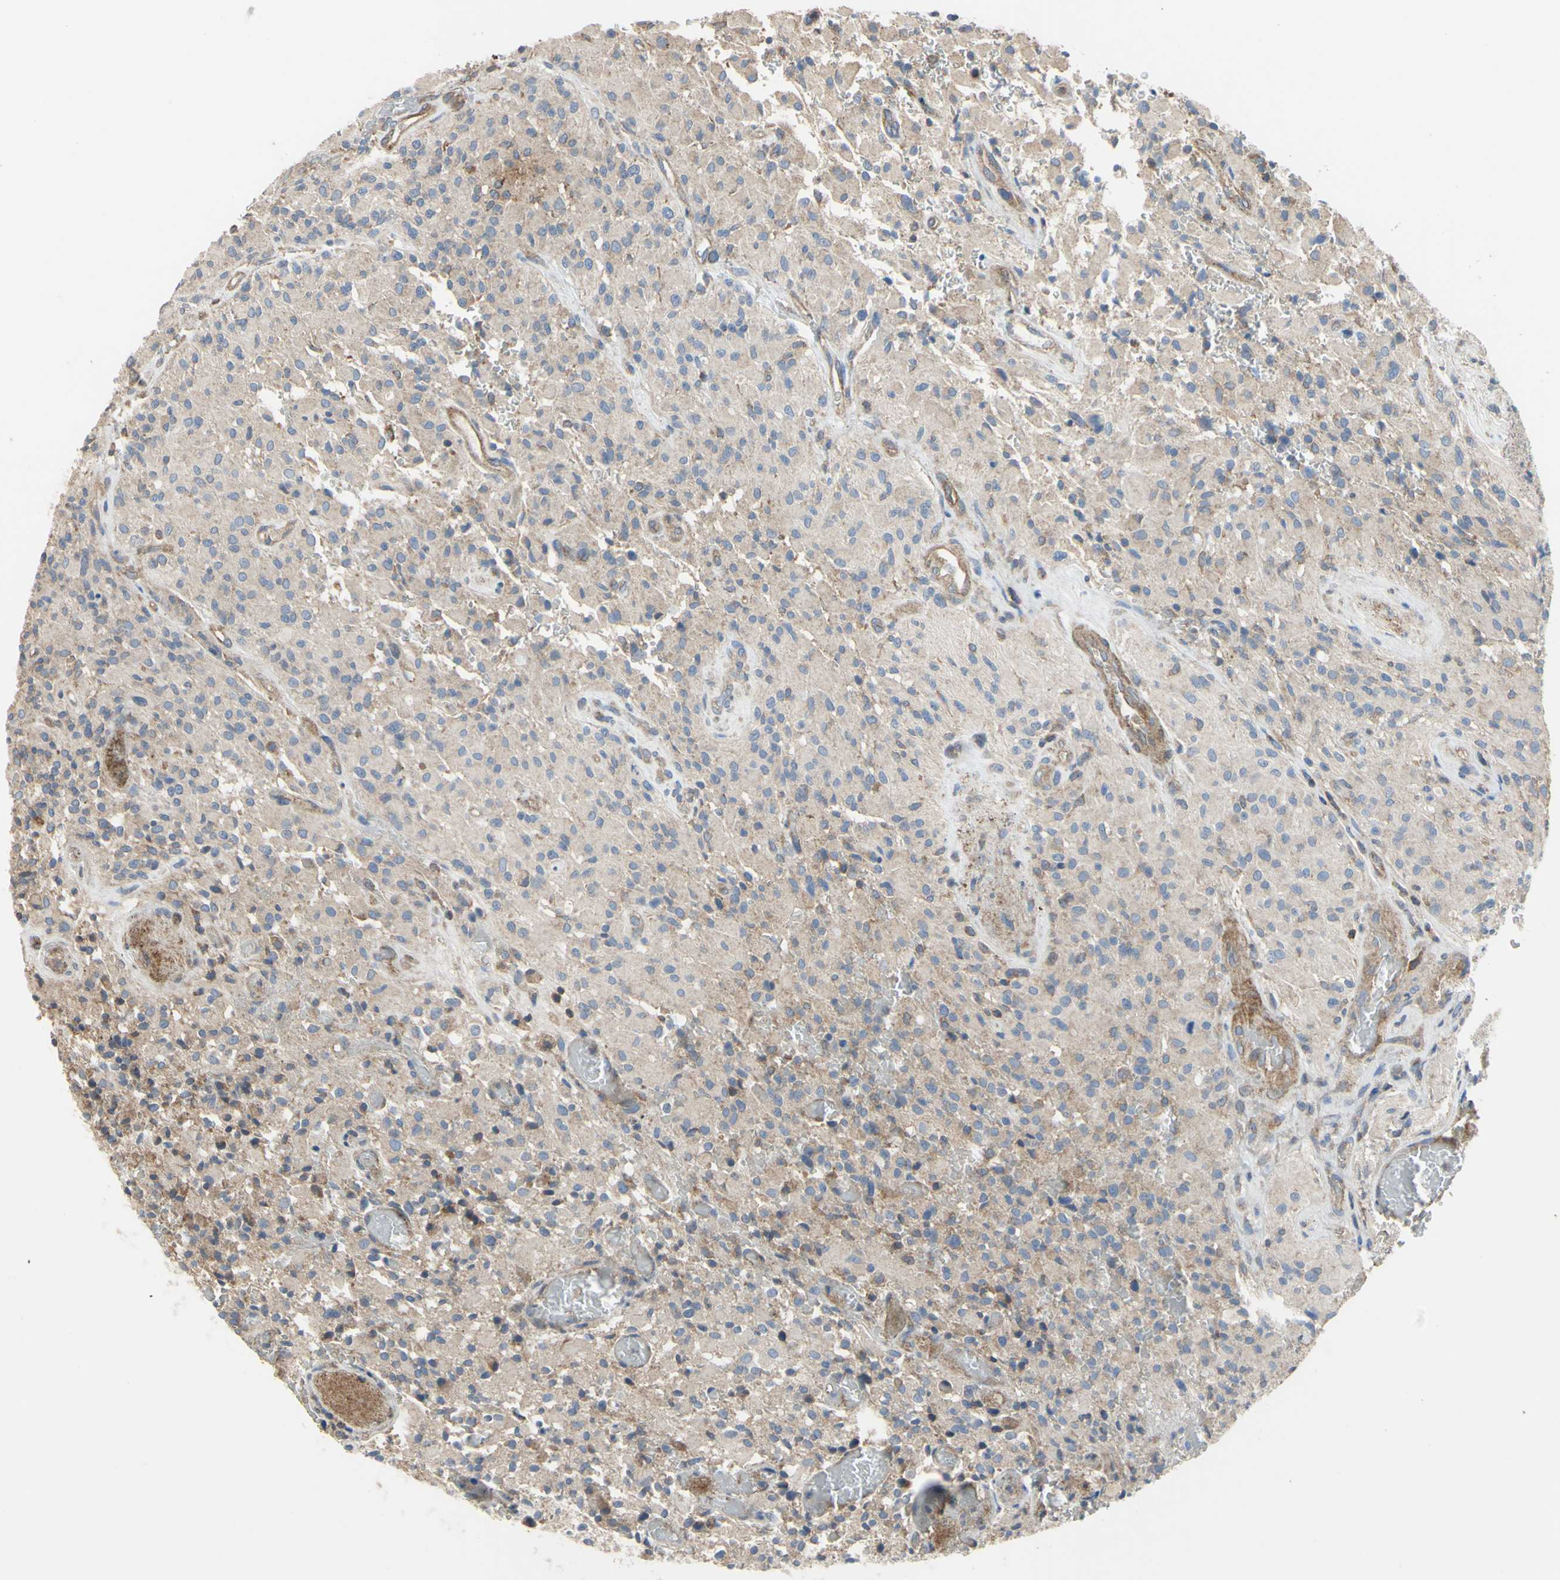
{"staining": {"intensity": "moderate", "quantity": "<25%", "location": "cytoplasmic/membranous"}, "tissue": "glioma", "cell_type": "Tumor cells", "image_type": "cancer", "snomed": [{"axis": "morphology", "description": "Glioma, malignant, High grade"}, {"axis": "topography", "description": "Brain"}], "caption": "Human glioma stained with a protein marker reveals moderate staining in tumor cells.", "gene": "BECN1", "patient": {"sex": "male", "age": 71}}